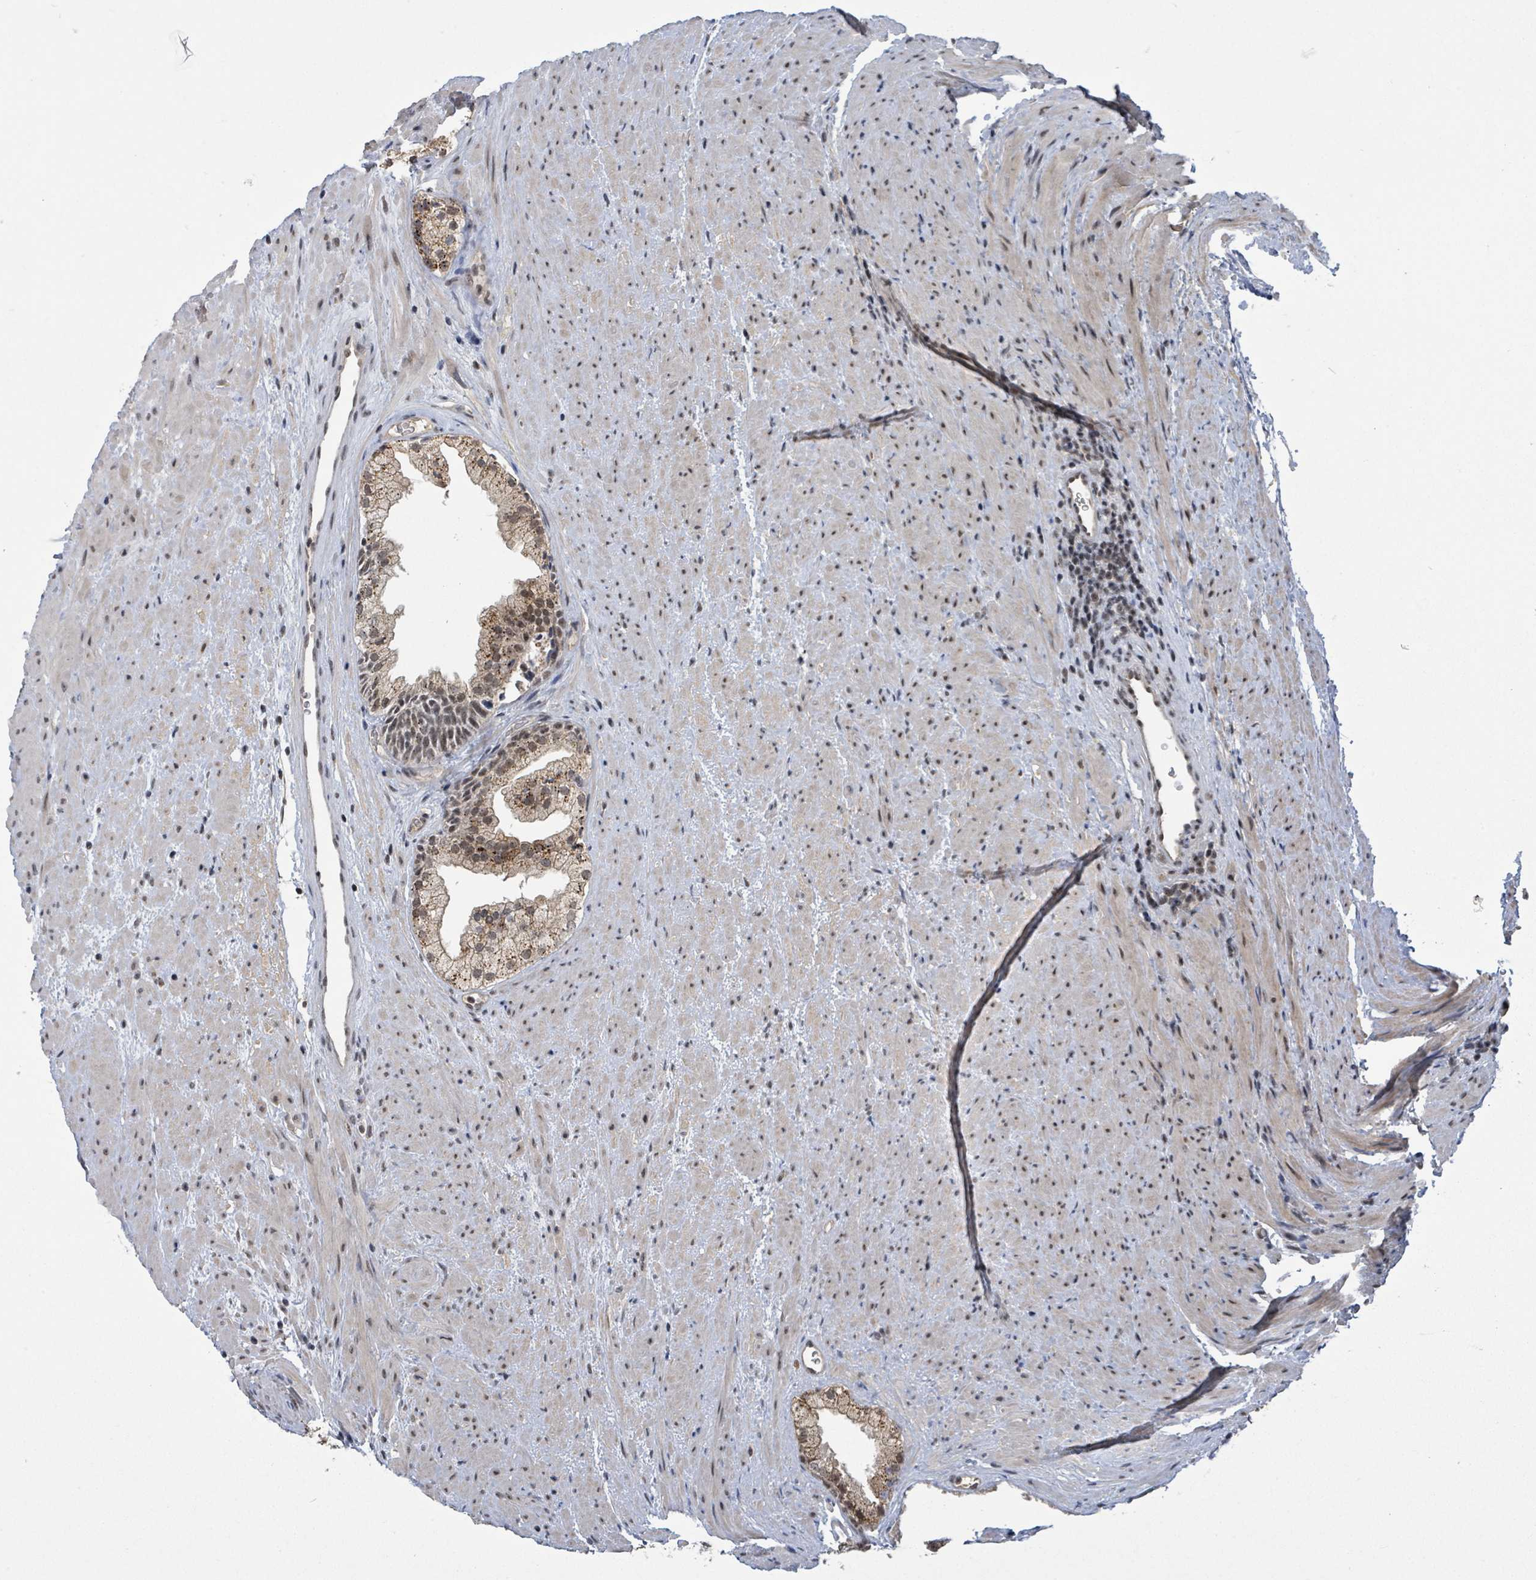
{"staining": {"intensity": "moderate", "quantity": ">75%", "location": "cytoplasmic/membranous,nuclear"}, "tissue": "prostate", "cell_type": "Glandular cells", "image_type": "normal", "snomed": [{"axis": "morphology", "description": "Normal tissue, NOS"}, {"axis": "topography", "description": "Prostate"}], "caption": "Immunohistochemistry (DAB (3,3'-diaminobenzidine)) staining of normal prostate demonstrates moderate cytoplasmic/membranous,nuclear protein expression in approximately >75% of glandular cells.", "gene": "ZBTB14", "patient": {"sex": "male", "age": 76}}